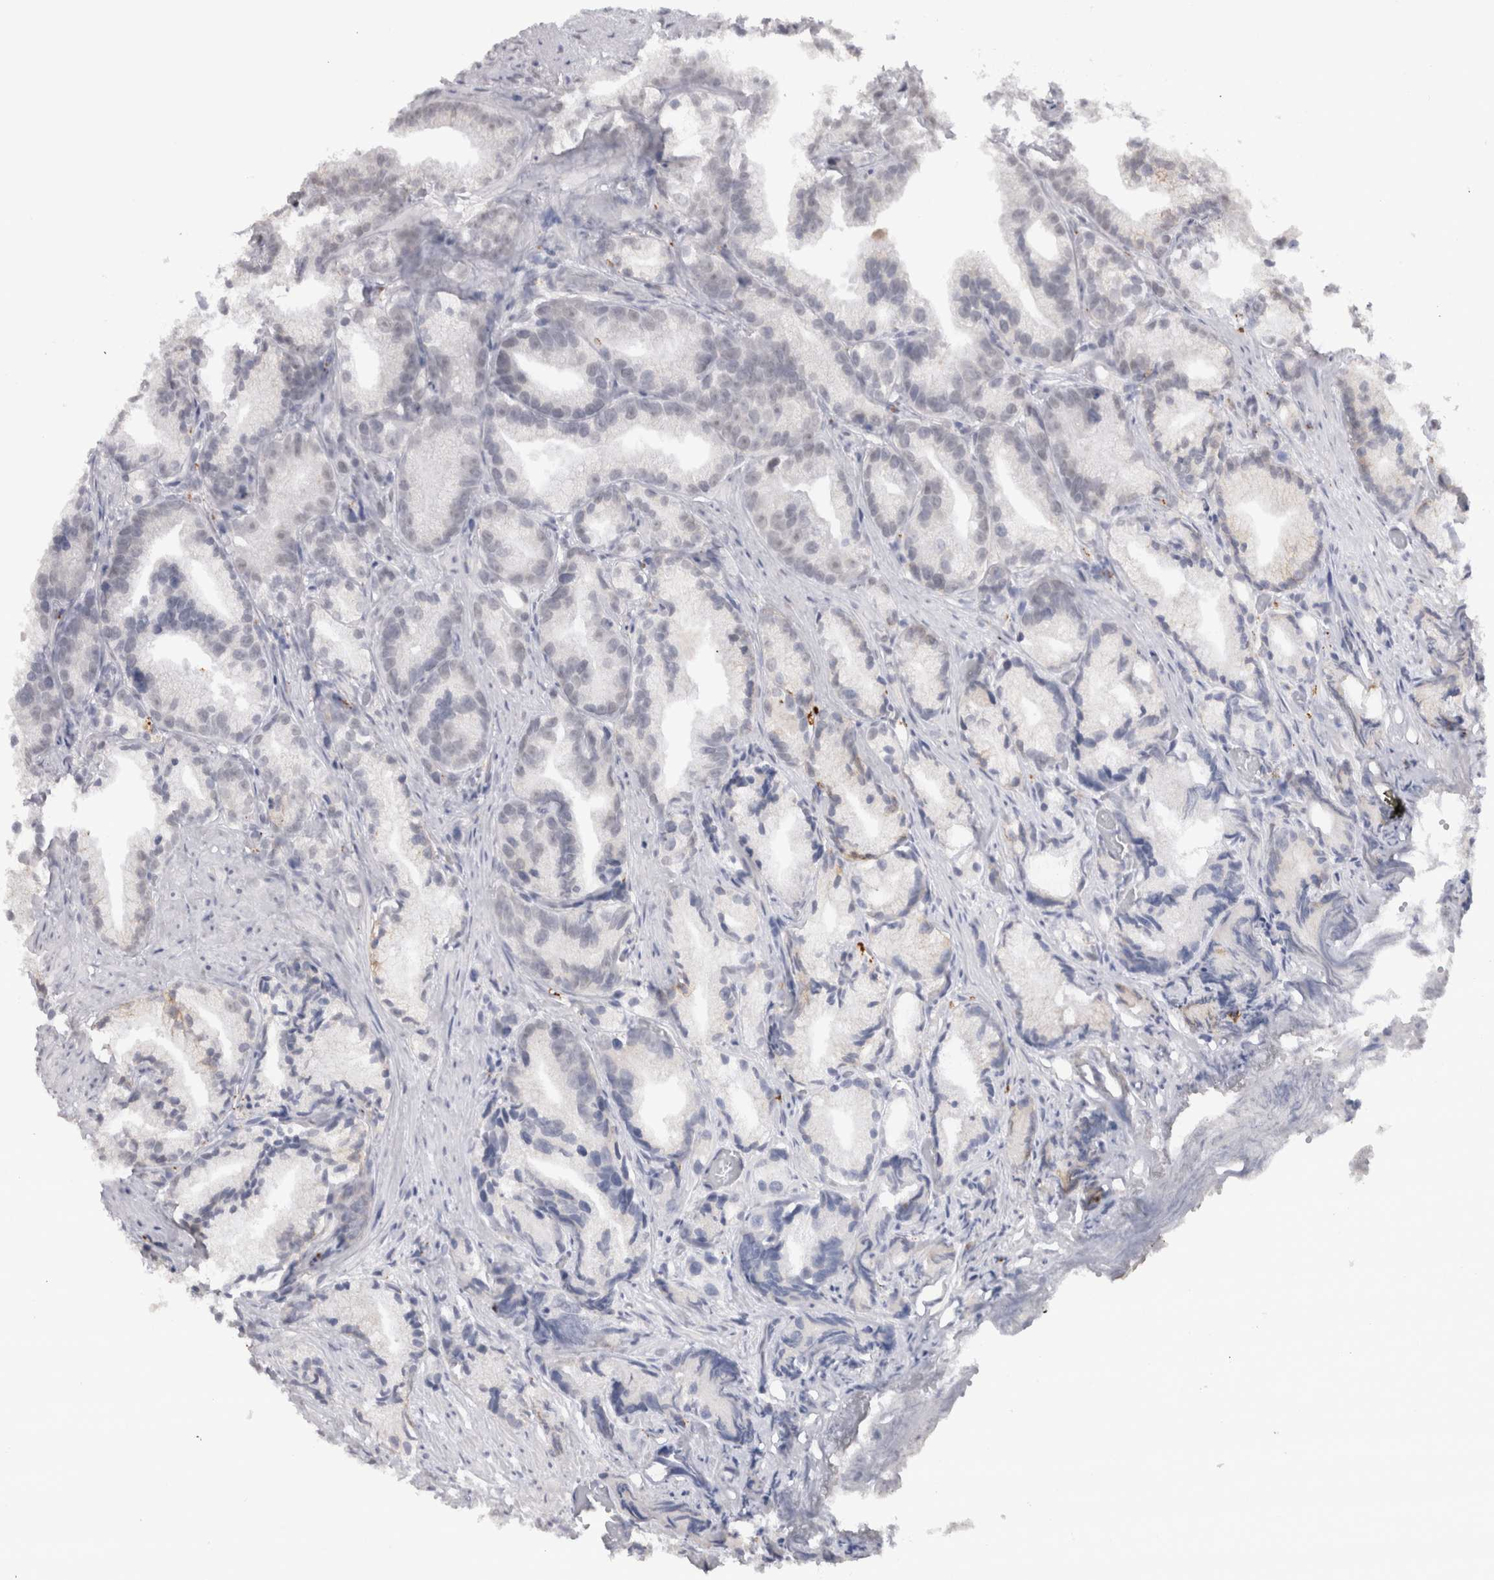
{"staining": {"intensity": "weak", "quantity": "<25%", "location": "cytoplasmic/membranous"}, "tissue": "prostate cancer", "cell_type": "Tumor cells", "image_type": "cancer", "snomed": [{"axis": "morphology", "description": "Adenocarcinoma, Low grade"}, {"axis": "topography", "description": "Prostate"}], "caption": "An IHC histopathology image of prostate adenocarcinoma (low-grade) is shown. There is no staining in tumor cells of prostate adenocarcinoma (low-grade).", "gene": "CDH17", "patient": {"sex": "male", "age": 89}}